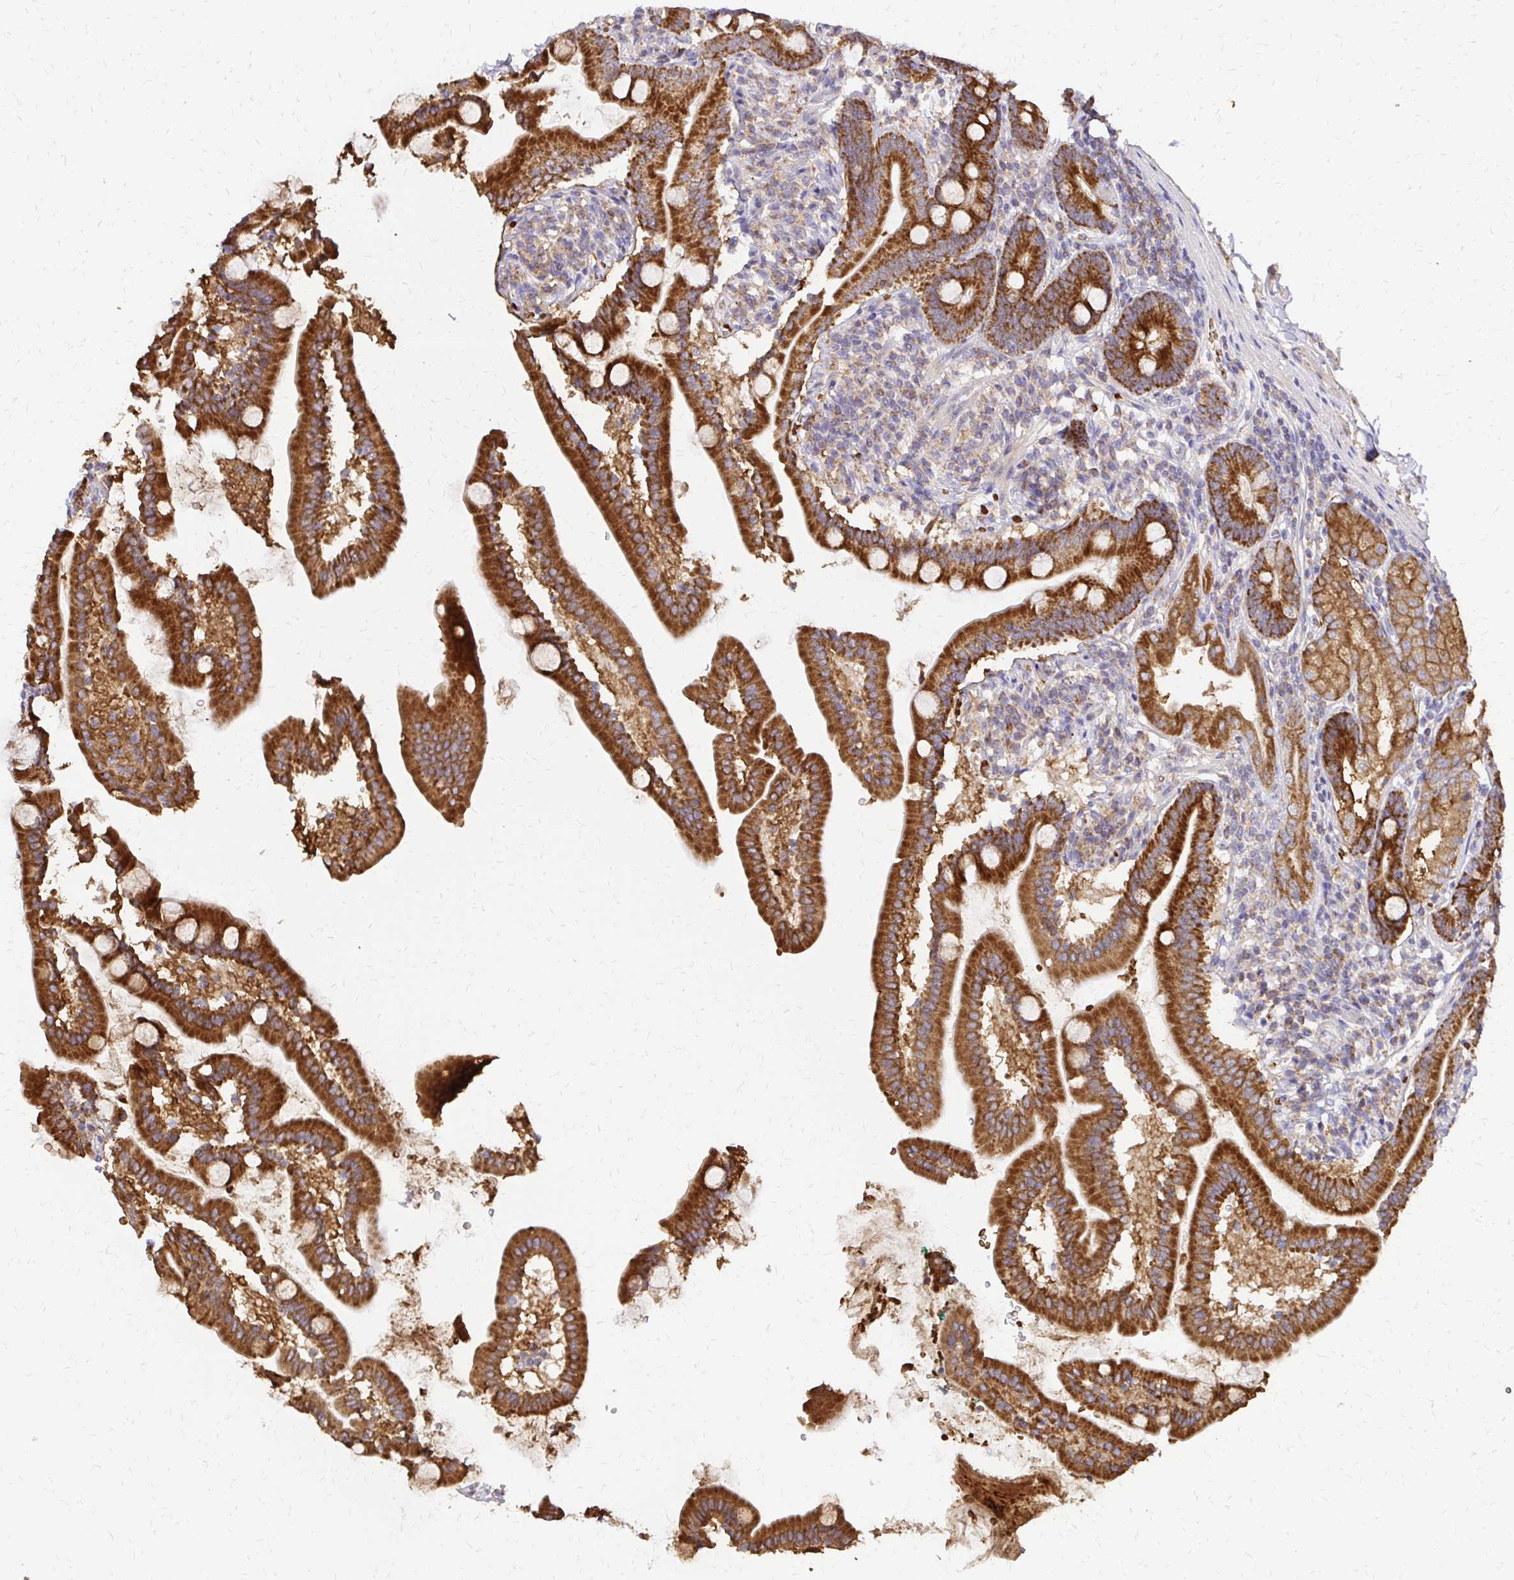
{"staining": {"intensity": "strong", "quantity": ">75%", "location": "cytoplasmic/membranous"}, "tissue": "duodenum", "cell_type": "Glandular cells", "image_type": "normal", "snomed": [{"axis": "morphology", "description": "Normal tissue, NOS"}, {"axis": "topography", "description": "Duodenum"}], "caption": "Immunohistochemistry of normal human duodenum exhibits high levels of strong cytoplasmic/membranous staining in about >75% of glandular cells.", "gene": "MRPL13", "patient": {"sex": "female", "age": 67}}